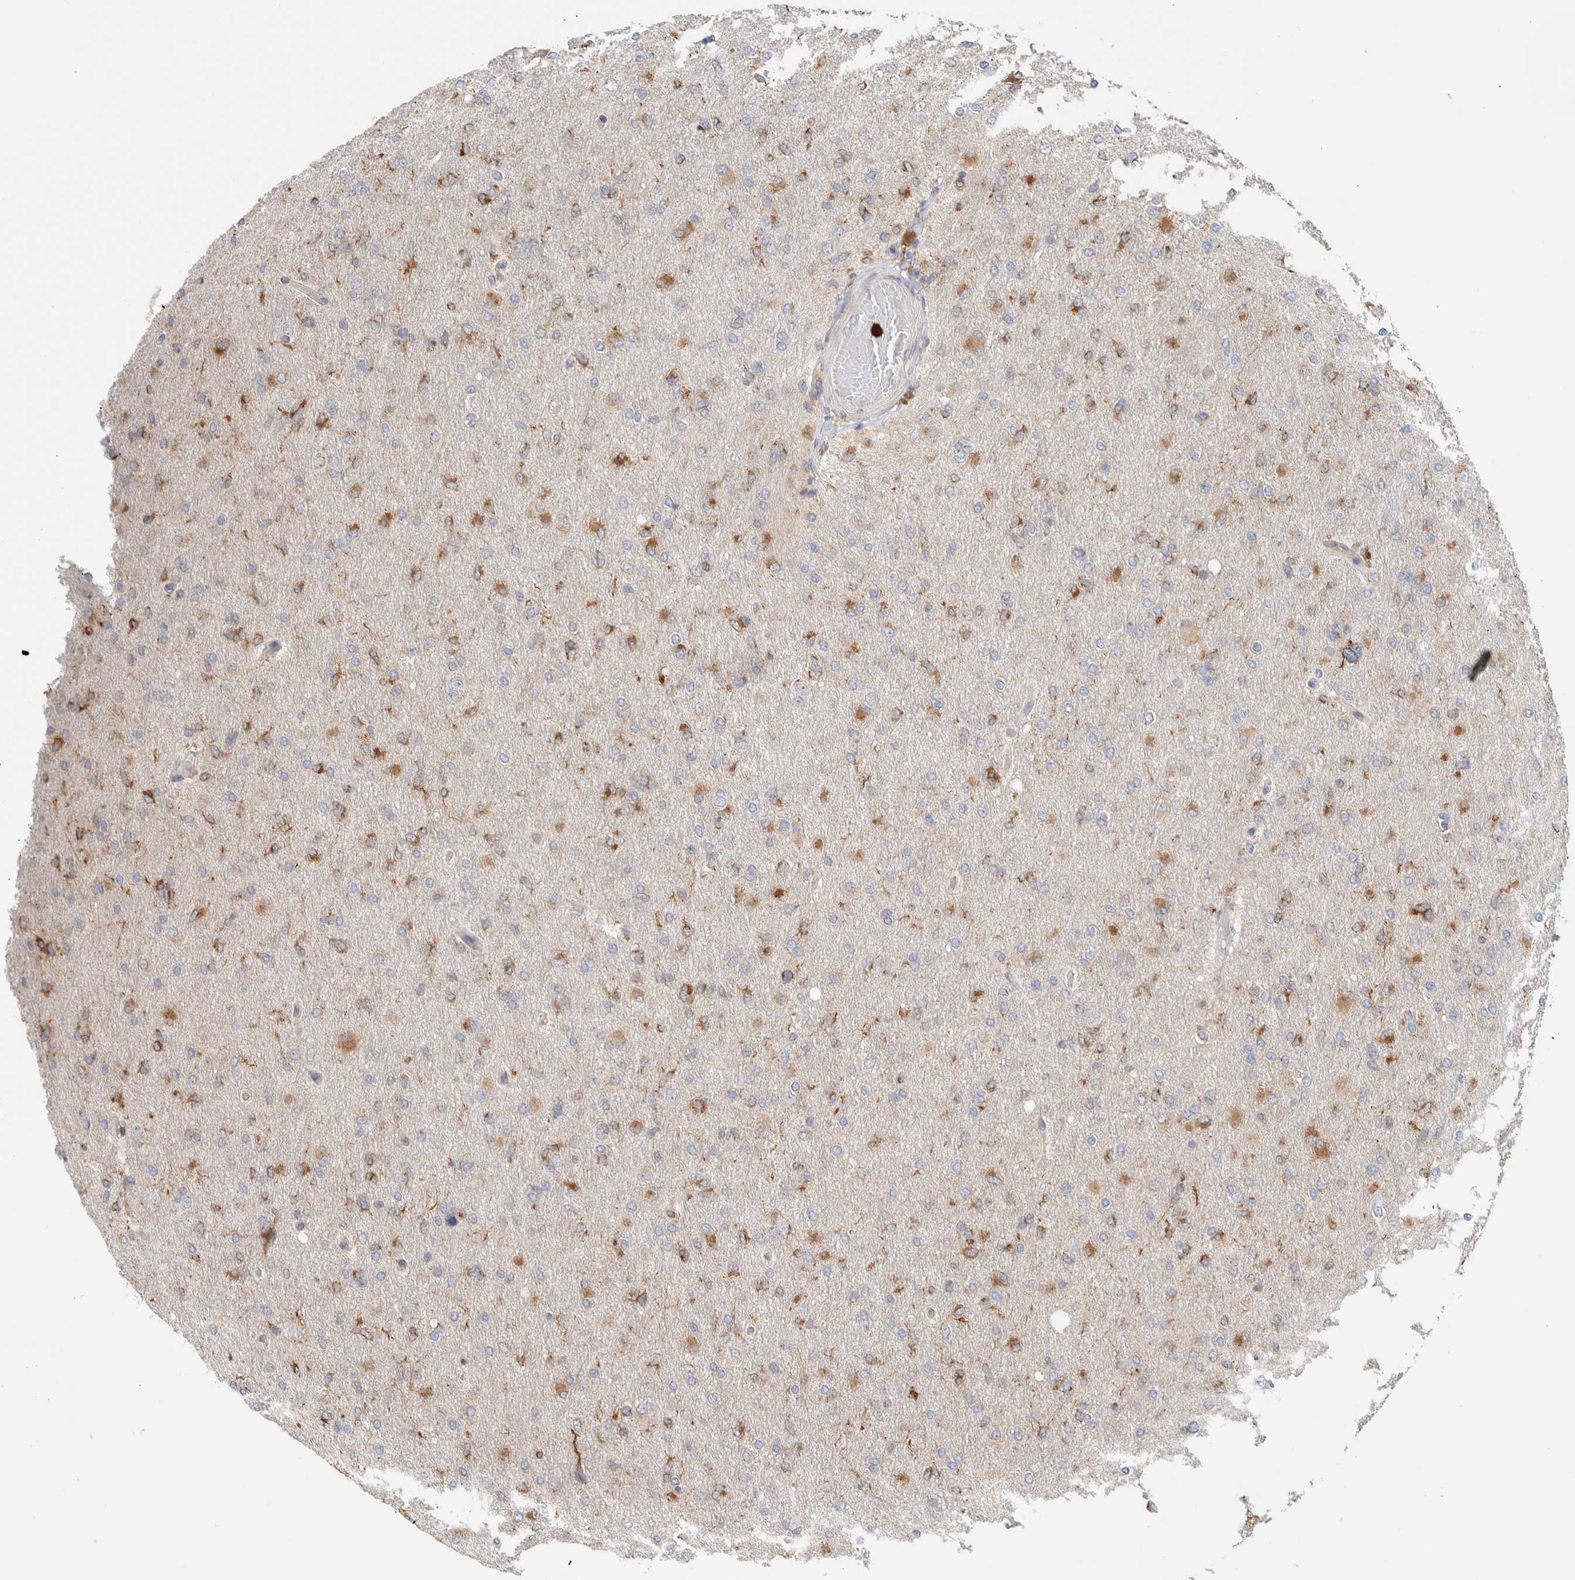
{"staining": {"intensity": "moderate", "quantity": "25%-75%", "location": "cytoplasmic/membranous"}, "tissue": "glioma", "cell_type": "Tumor cells", "image_type": "cancer", "snomed": [{"axis": "morphology", "description": "Glioma, malignant, High grade"}, {"axis": "topography", "description": "Cerebral cortex"}], "caption": "IHC of malignant glioma (high-grade) reveals medium levels of moderate cytoplasmic/membranous positivity in approximately 25%-75% of tumor cells.", "gene": "P4HA1", "patient": {"sex": "female", "age": 36}}